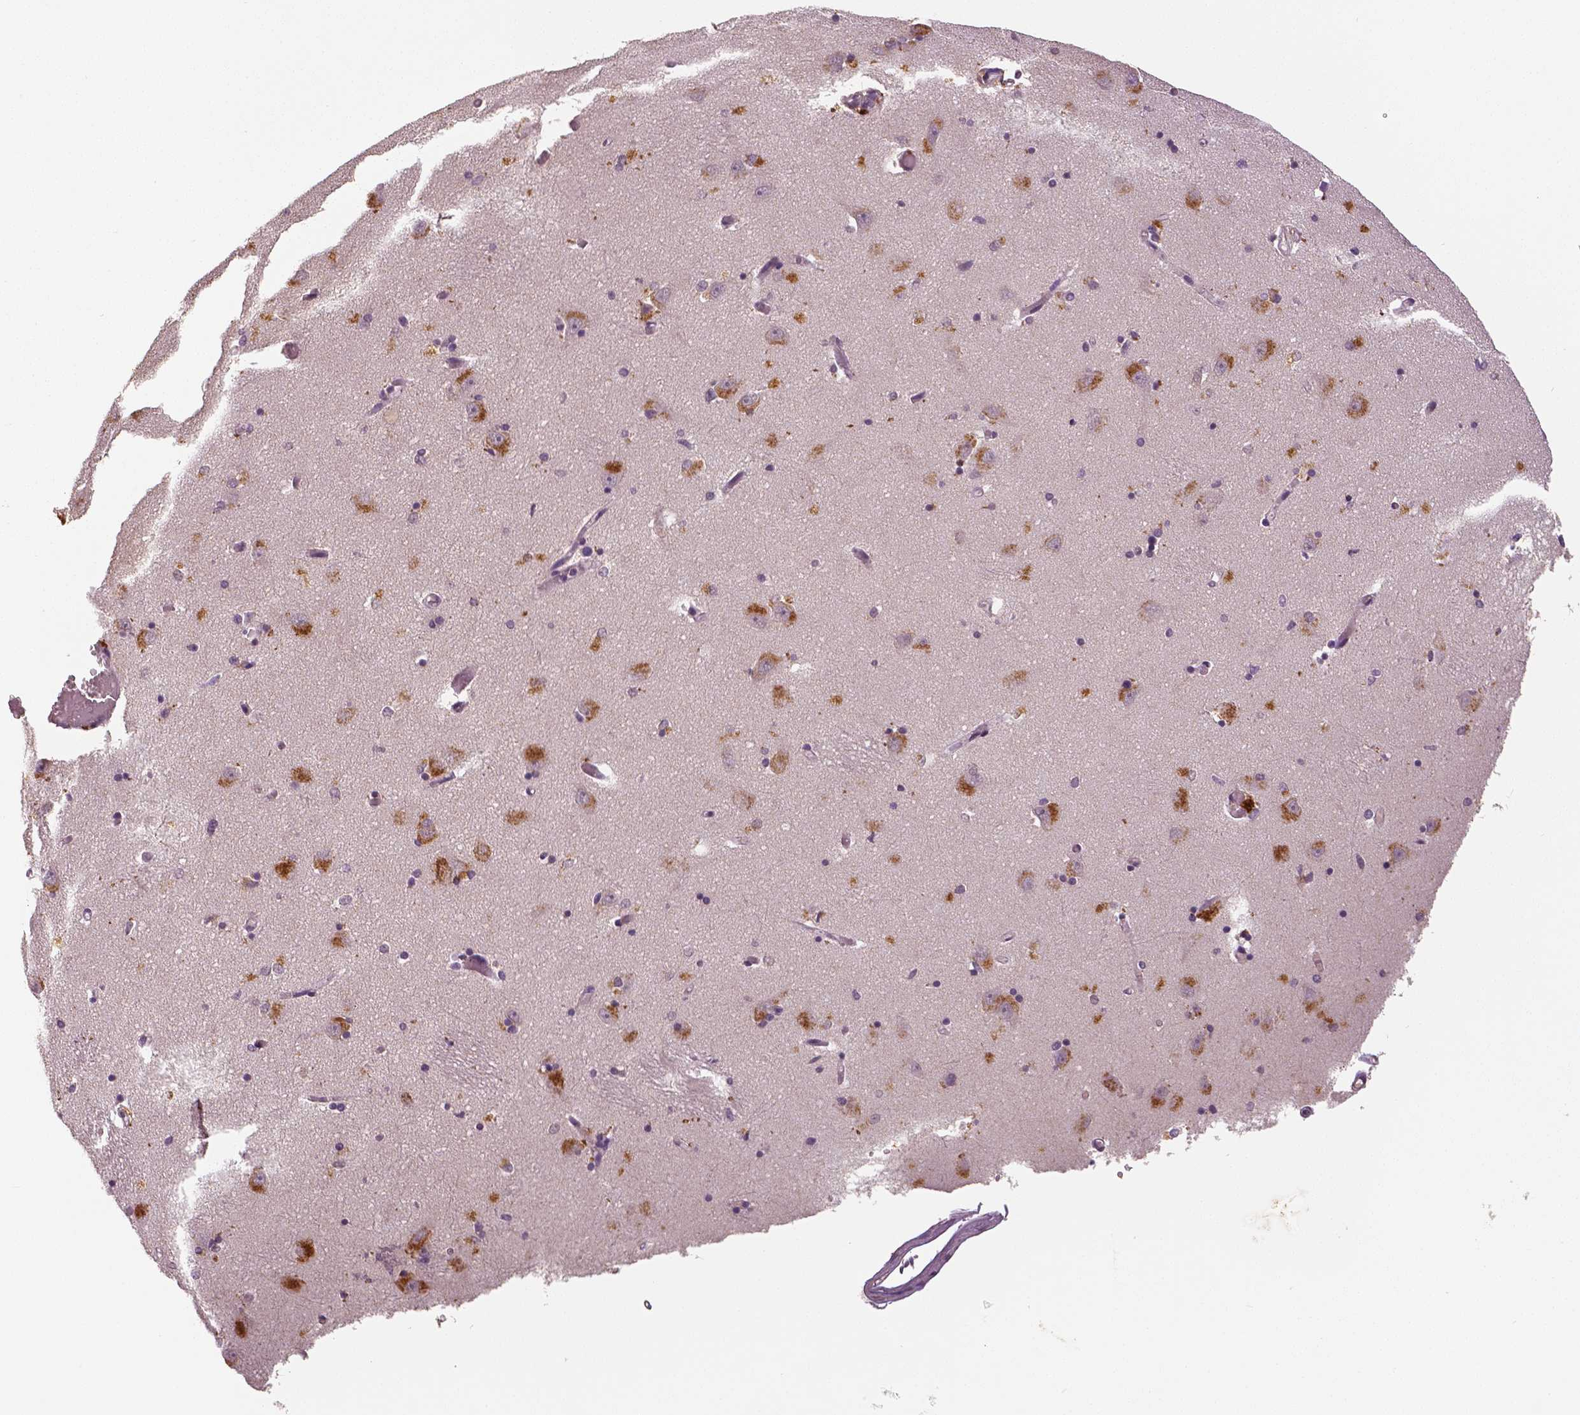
{"staining": {"intensity": "negative", "quantity": "none", "location": "none"}, "tissue": "caudate", "cell_type": "Glial cells", "image_type": "normal", "snomed": [{"axis": "morphology", "description": "Normal tissue, NOS"}, {"axis": "topography", "description": "Lateral ventricle wall"}, {"axis": "topography", "description": "Hippocampus"}], "caption": "High power microscopy photomicrograph of an immunohistochemistry histopathology image of benign caudate, revealing no significant staining in glial cells. (DAB IHC, high magnification).", "gene": "MKI67", "patient": {"sex": "female", "age": 63}}